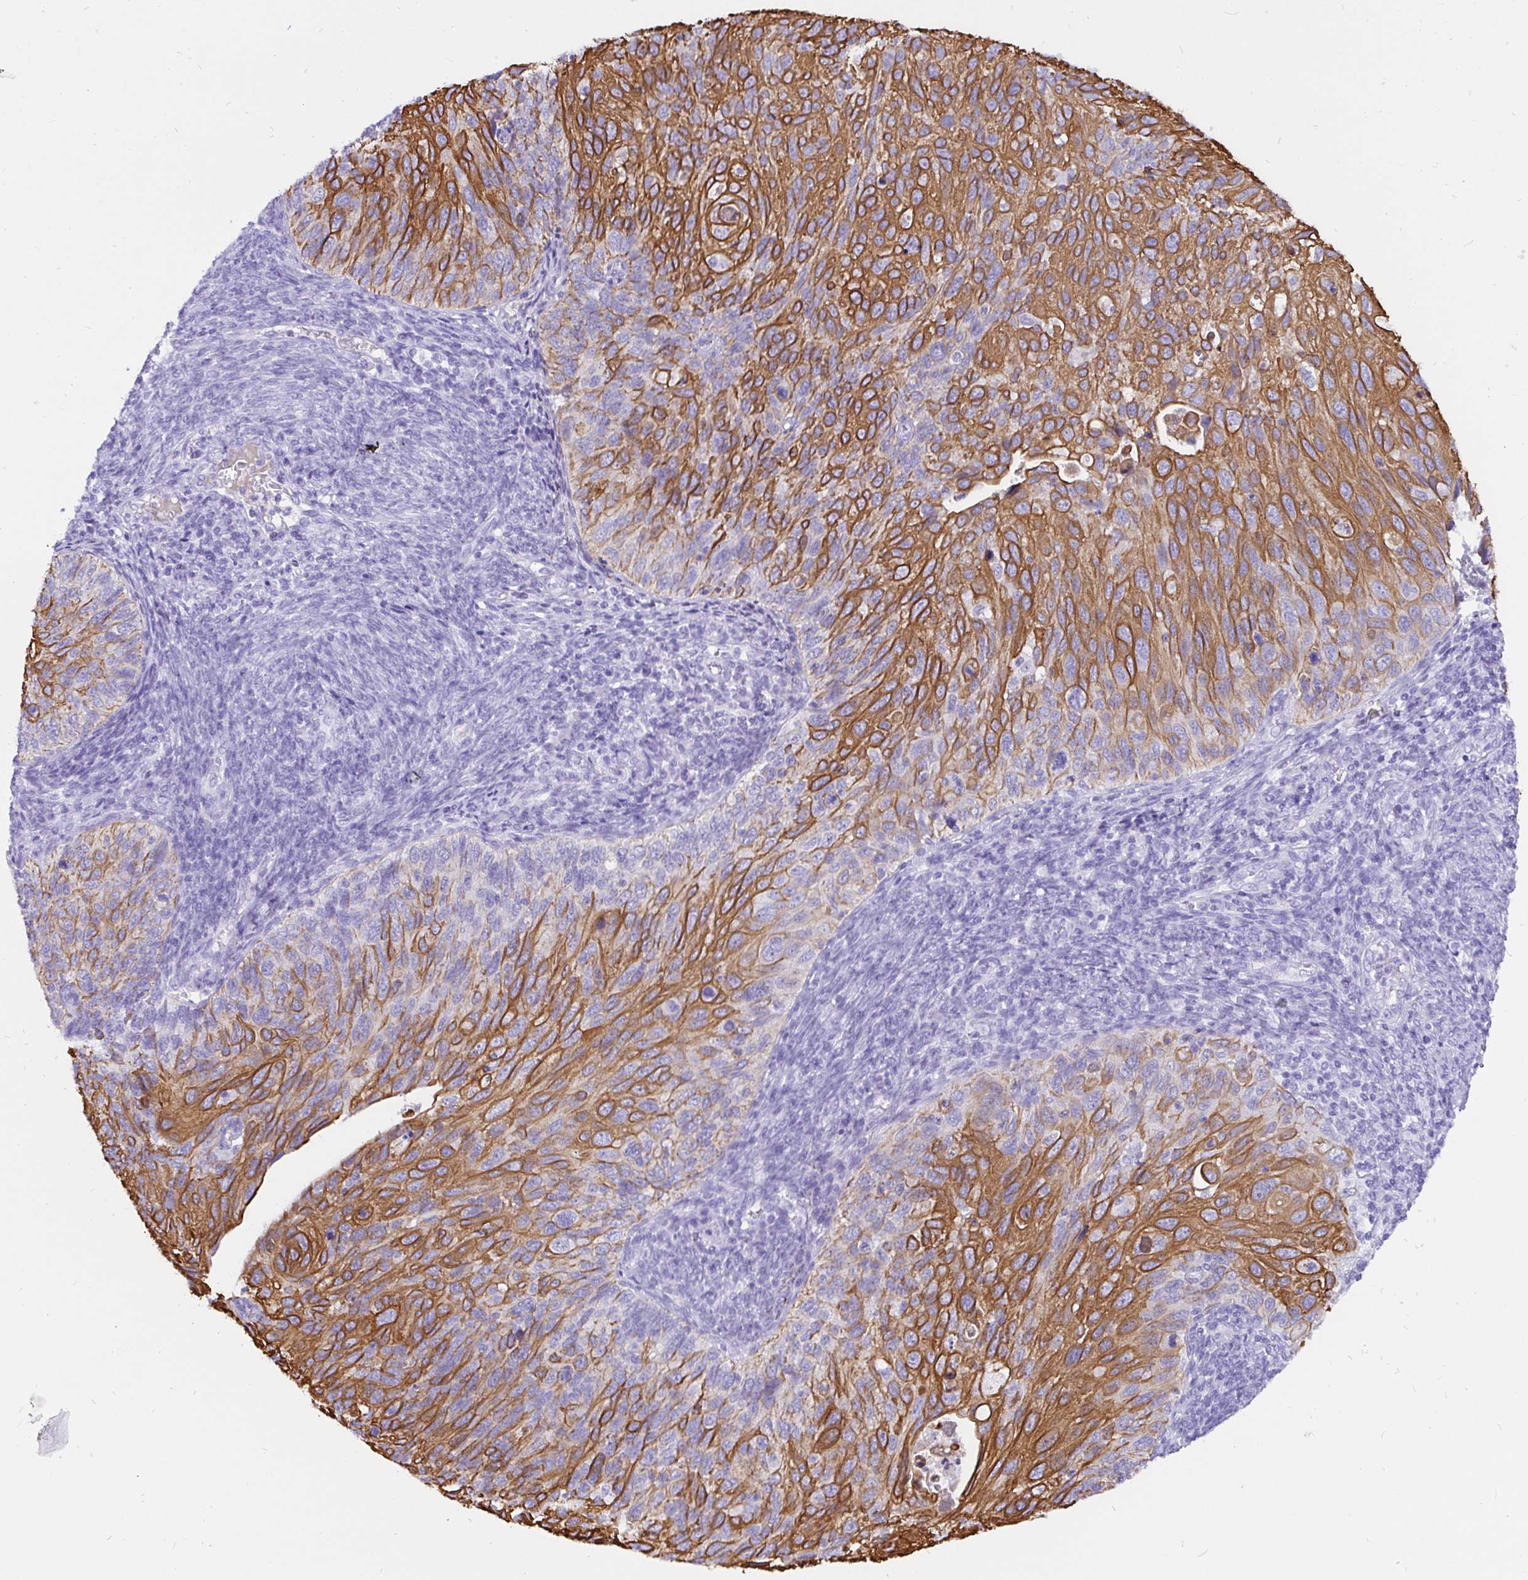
{"staining": {"intensity": "strong", "quantity": "25%-75%", "location": "cytoplasmic/membranous"}, "tissue": "cervical cancer", "cell_type": "Tumor cells", "image_type": "cancer", "snomed": [{"axis": "morphology", "description": "Squamous cell carcinoma, NOS"}, {"axis": "topography", "description": "Cervix"}], "caption": "Protein analysis of squamous cell carcinoma (cervical) tissue exhibits strong cytoplasmic/membranous positivity in about 25%-75% of tumor cells.", "gene": "KRT13", "patient": {"sex": "female", "age": 70}}